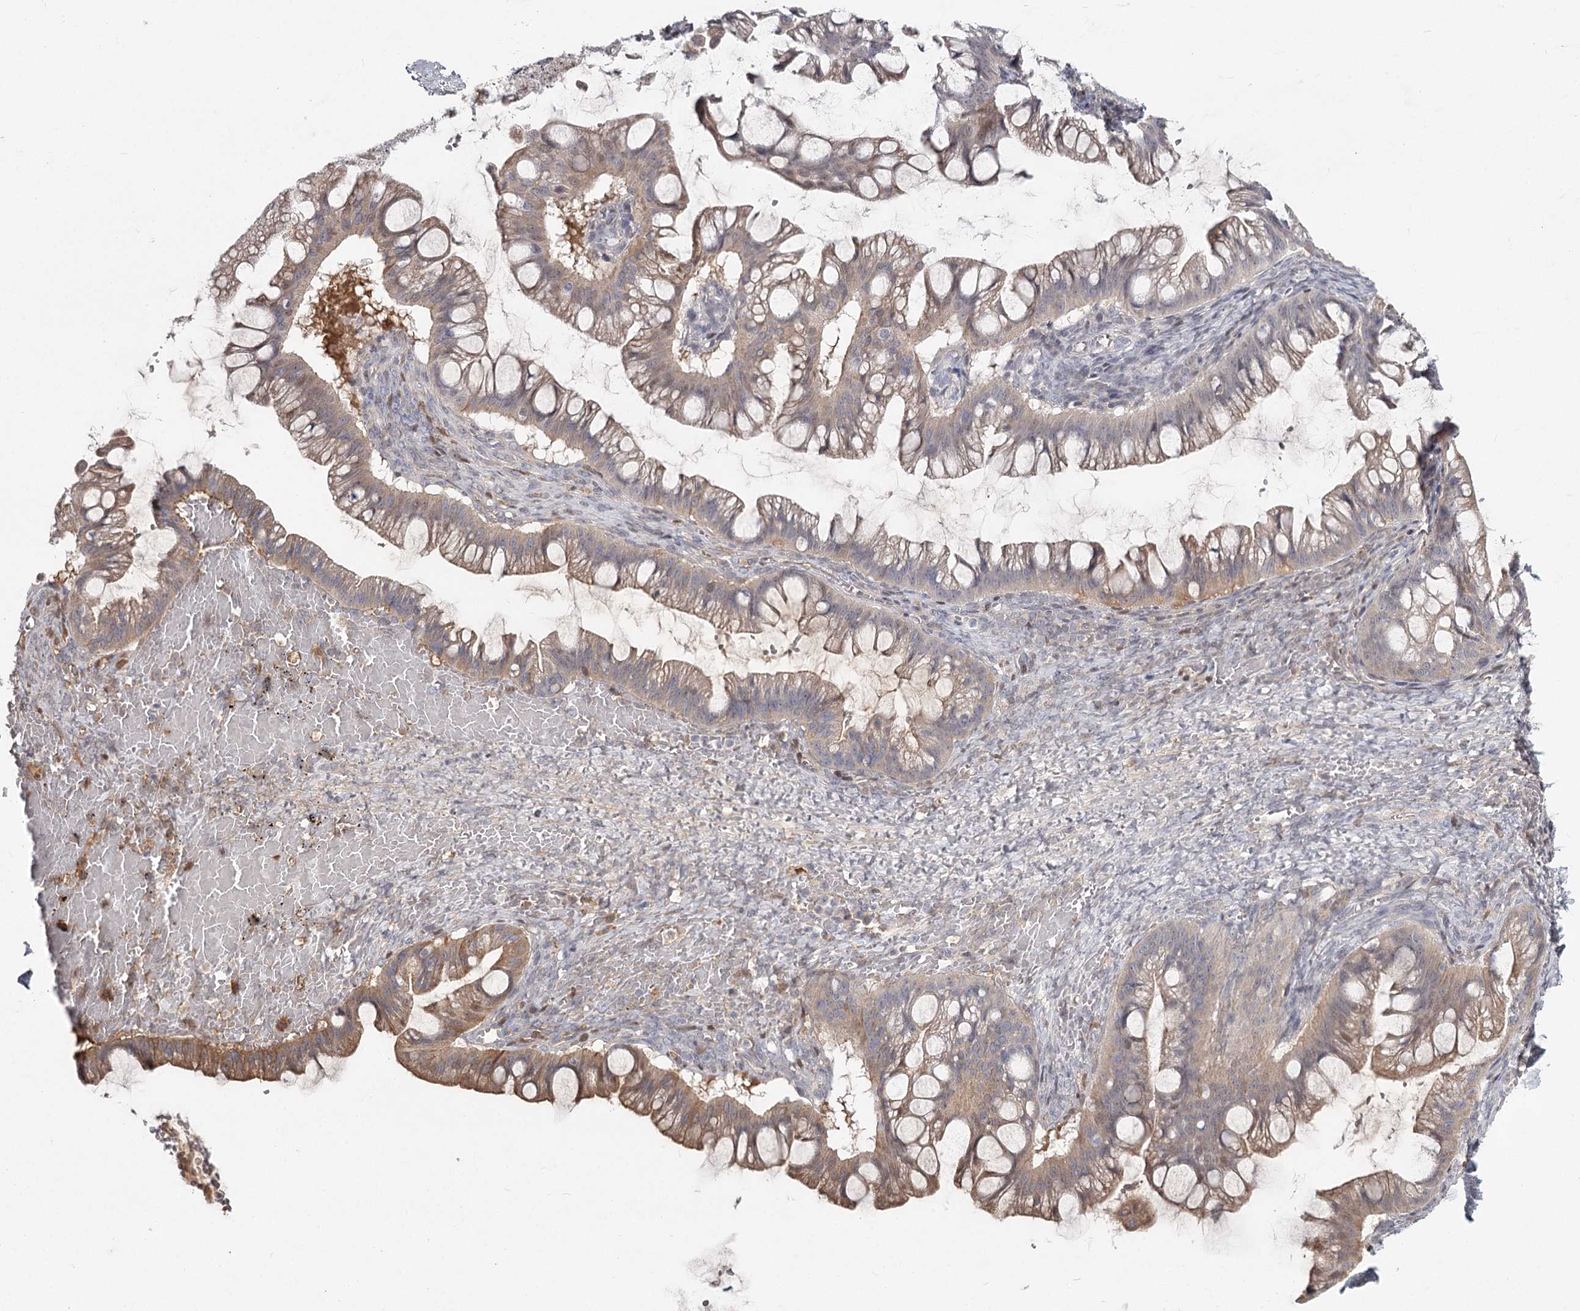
{"staining": {"intensity": "moderate", "quantity": "<25%", "location": "cytoplasmic/membranous"}, "tissue": "ovarian cancer", "cell_type": "Tumor cells", "image_type": "cancer", "snomed": [{"axis": "morphology", "description": "Cystadenocarcinoma, mucinous, NOS"}, {"axis": "topography", "description": "Ovary"}], "caption": "Brown immunohistochemical staining in ovarian mucinous cystadenocarcinoma reveals moderate cytoplasmic/membranous staining in approximately <25% of tumor cells. The staining was performed using DAB (3,3'-diaminobenzidine) to visualize the protein expression in brown, while the nuclei were stained in blue with hematoxylin (Magnification: 20x).", "gene": "DHRS9", "patient": {"sex": "female", "age": 73}}